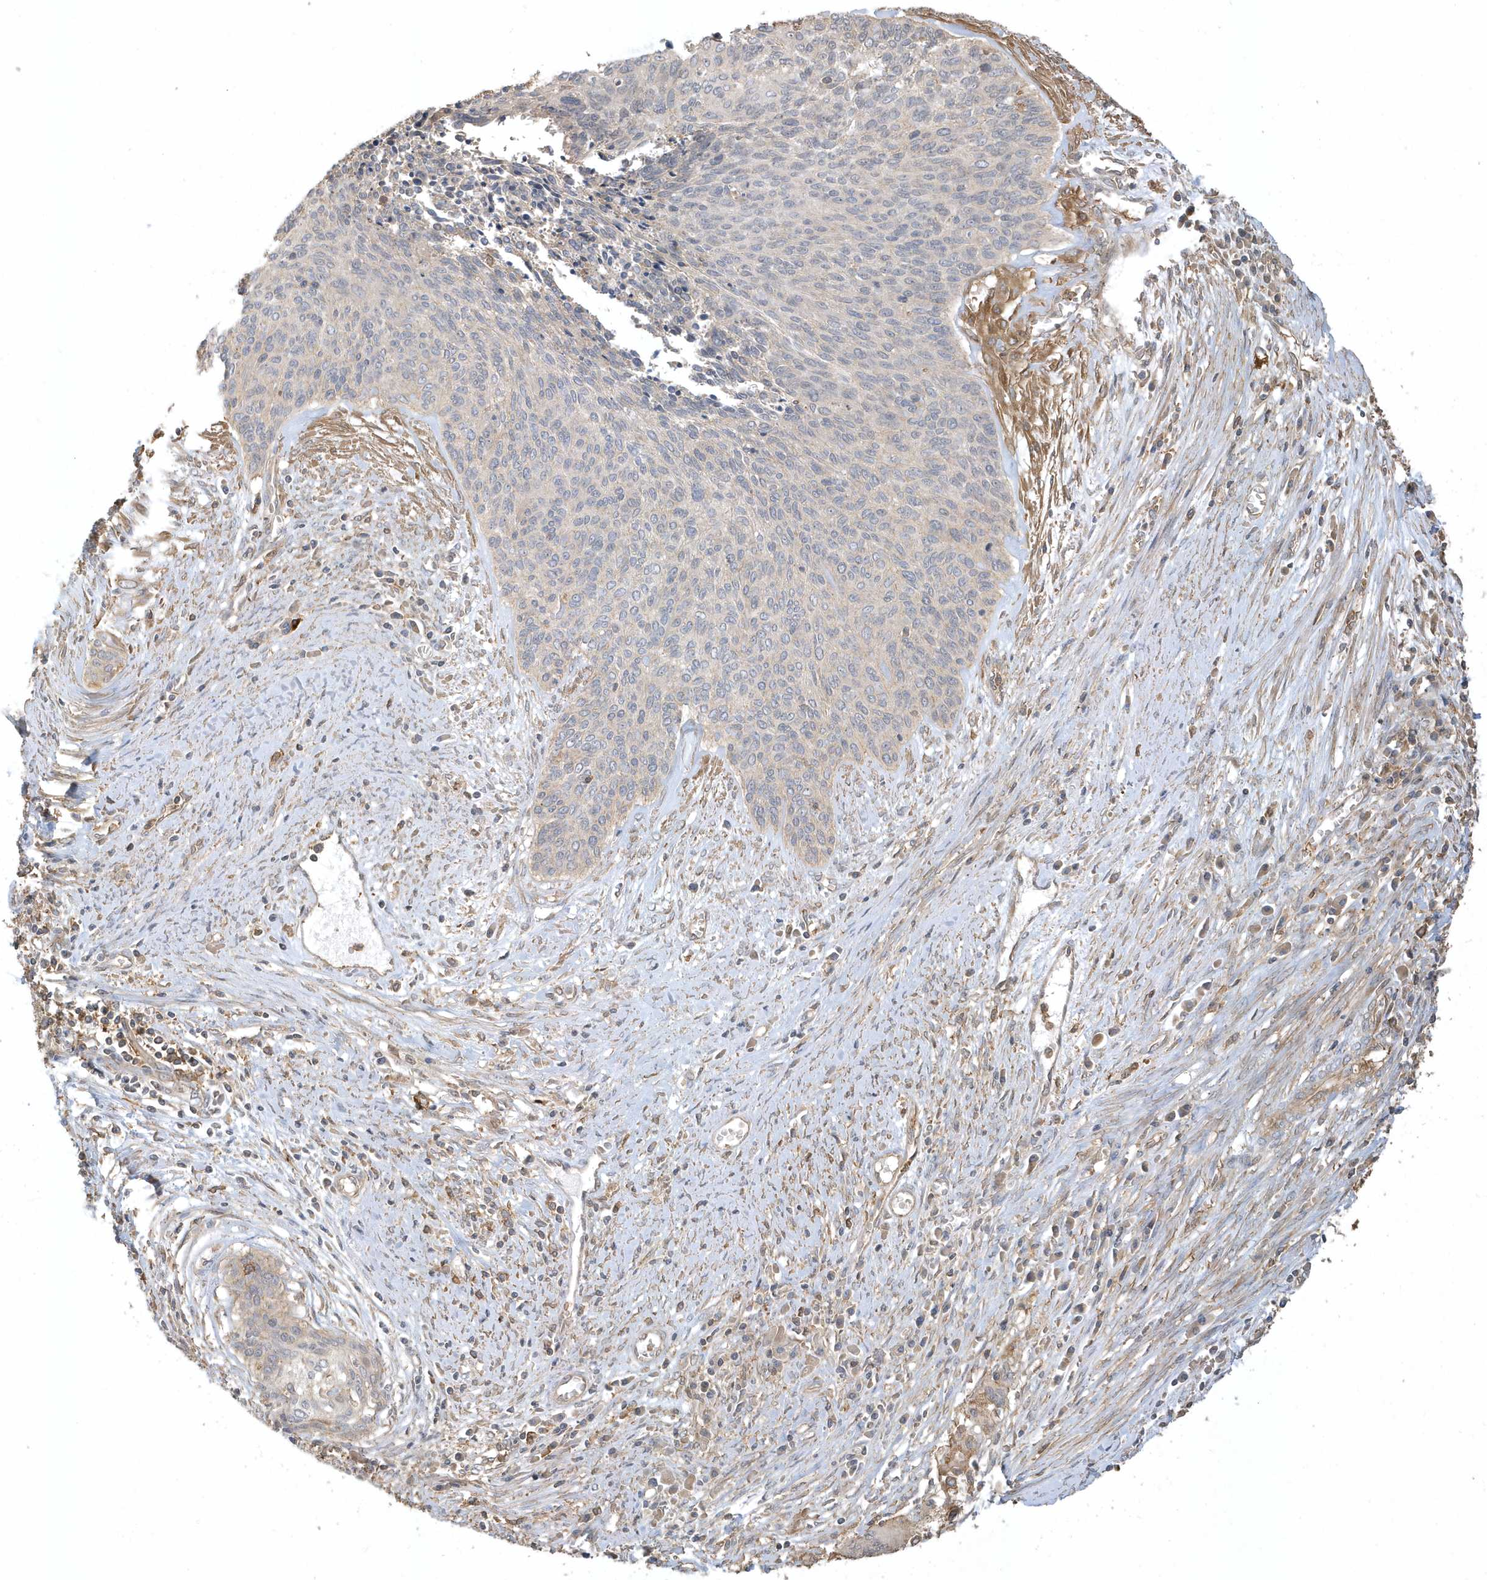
{"staining": {"intensity": "negative", "quantity": "none", "location": "none"}, "tissue": "cervical cancer", "cell_type": "Tumor cells", "image_type": "cancer", "snomed": [{"axis": "morphology", "description": "Squamous cell carcinoma, NOS"}, {"axis": "topography", "description": "Cervix"}], "caption": "High magnification brightfield microscopy of cervical cancer stained with DAB (3,3'-diaminobenzidine) (brown) and counterstained with hematoxylin (blue): tumor cells show no significant staining.", "gene": "ZBTB8A", "patient": {"sex": "female", "age": 55}}